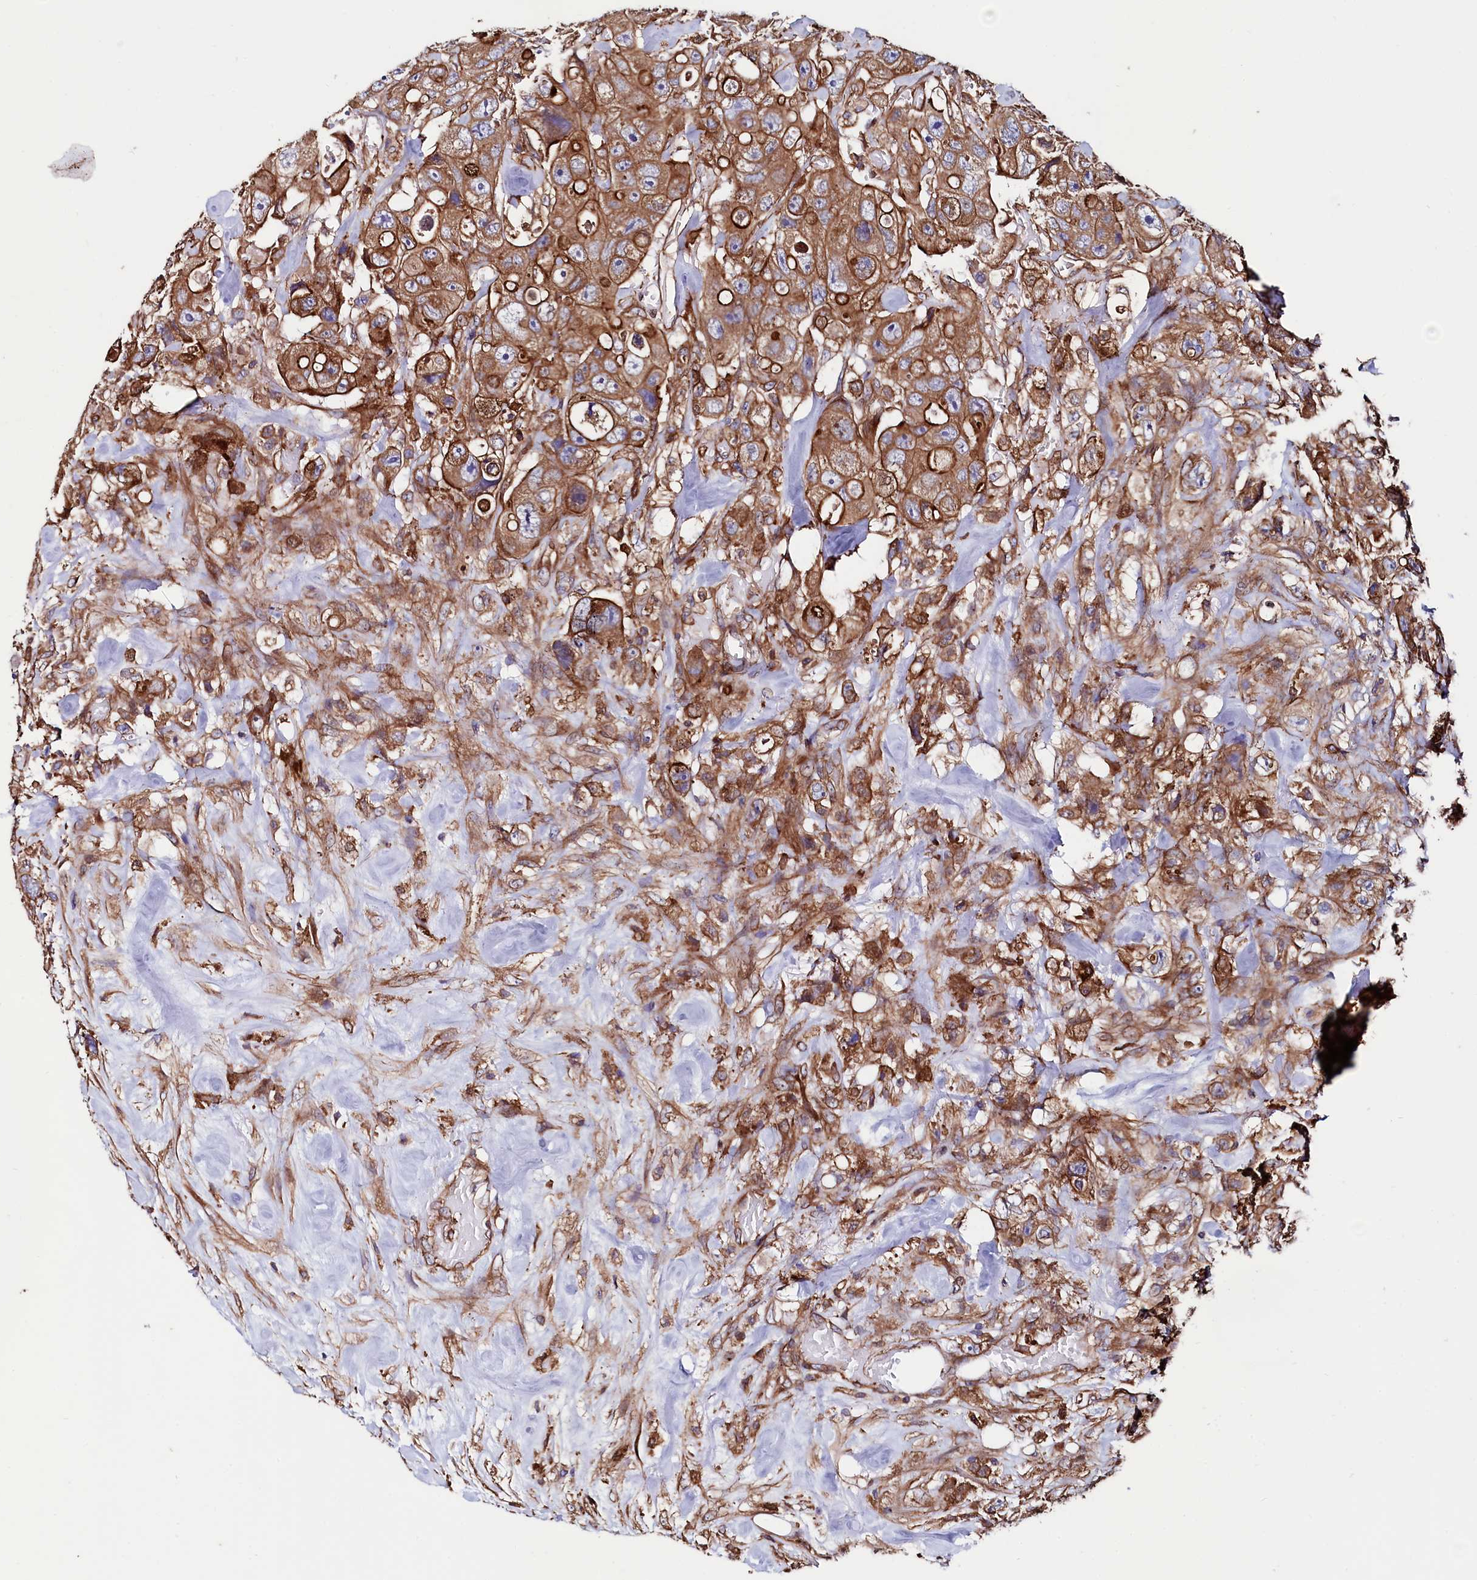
{"staining": {"intensity": "moderate", "quantity": ">75%", "location": "cytoplasmic/membranous"}, "tissue": "colorectal cancer", "cell_type": "Tumor cells", "image_type": "cancer", "snomed": [{"axis": "morphology", "description": "Adenocarcinoma, NOS"}, {"axis": "topography", "description": "Colon"}], "caption": "Colorectal cancer tissue displays moderate cytoplasmic/membranous expression in about >75% of tumor cells", "gene": "STAMBPL1", "patient": {"sex": "female", "age": 46}}